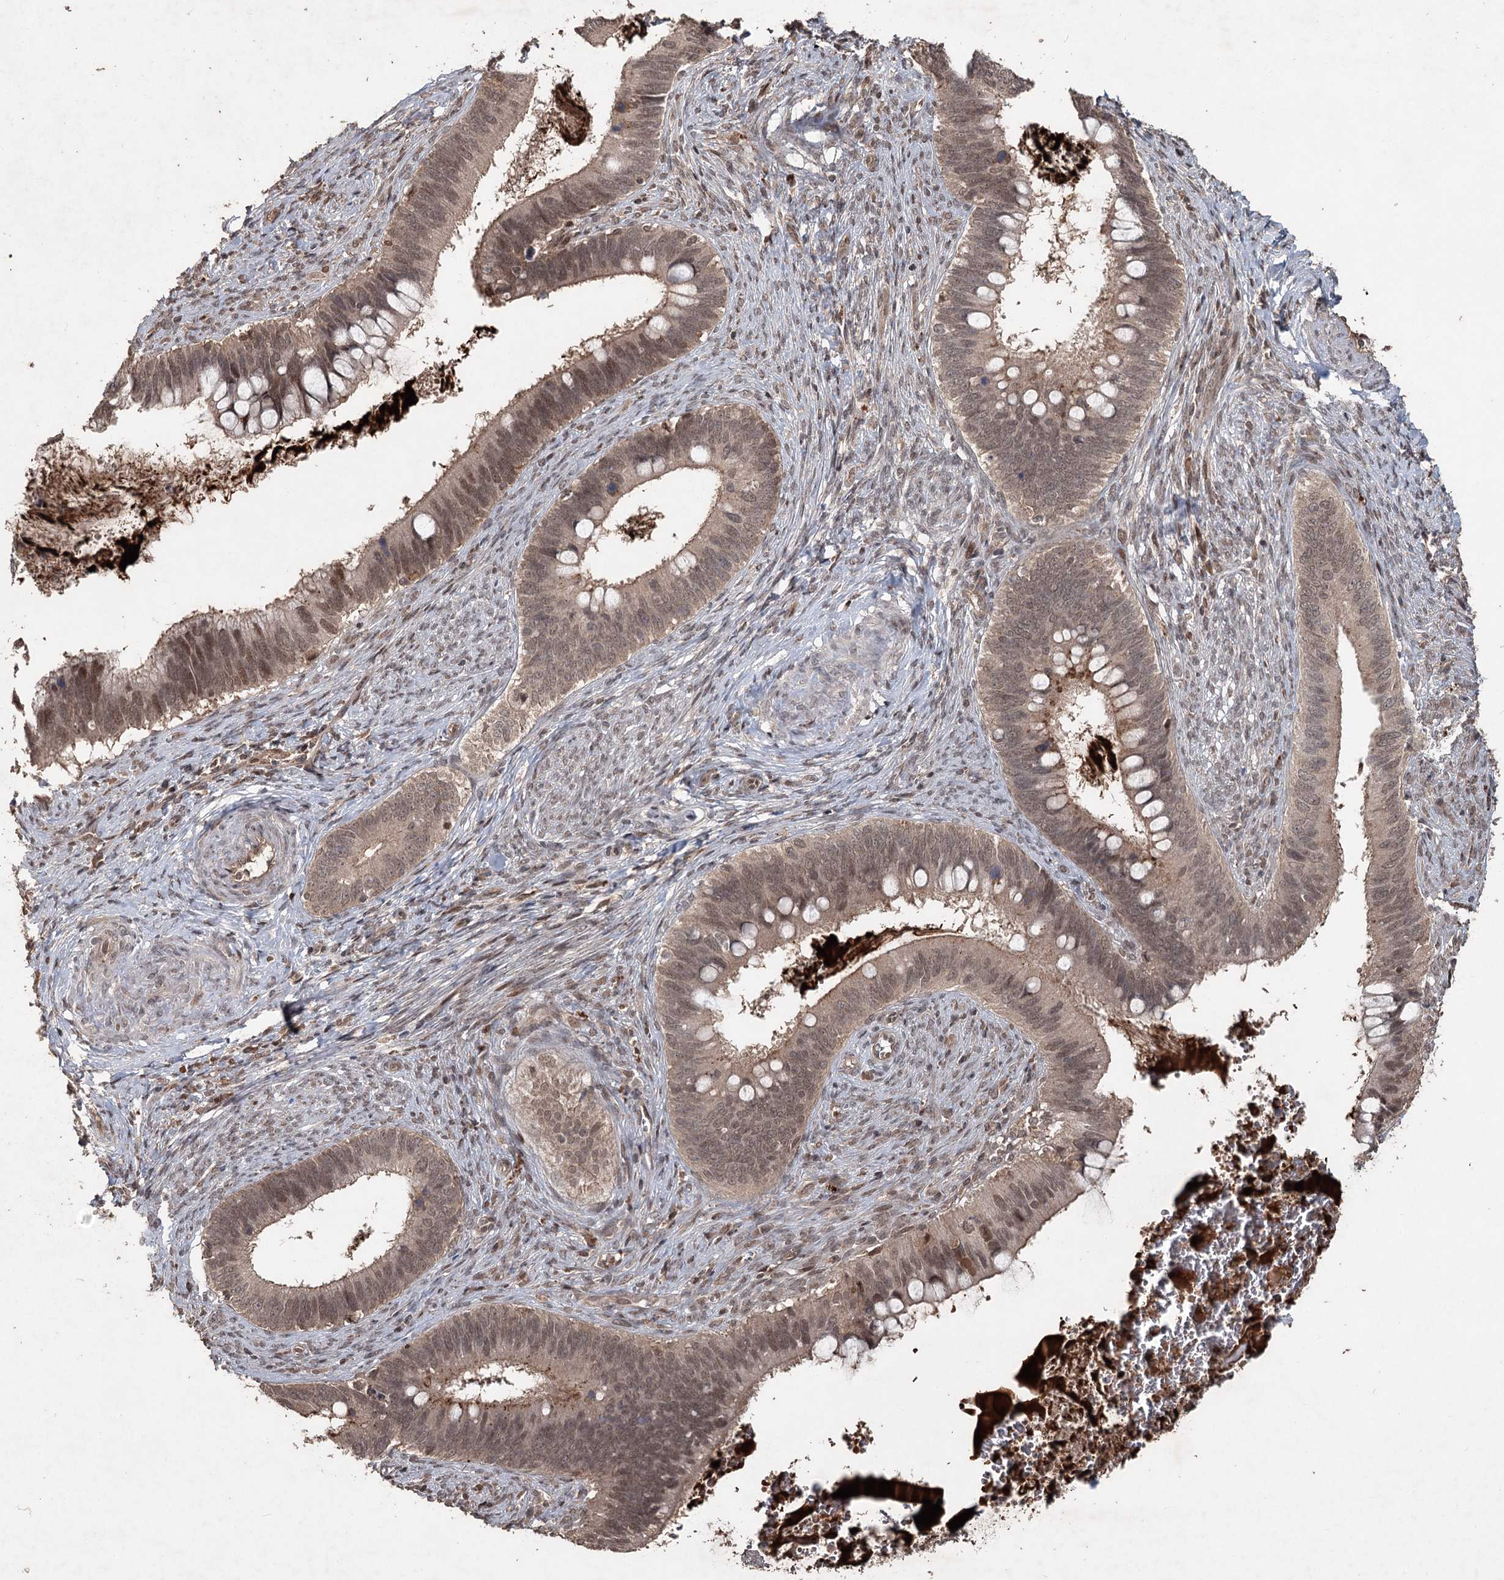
{"staining": {"intensity": "moderate", "quantity": ">75%", "location": "nuclear"}, "tissue": "cervical cancer", "cell_type": "Tumor cells", "image_type": "cancer", "snomed": [{"axis": "morphology", "description": "Adenocarcinoma, NOS"}, {"axis": "topography", "description": "Cervix"}], "caption": "A brown stain labels moderate nuclear staining of a protein in human cervical cancer (adenocarcinoma) tumor cells. Nuclei are stained in blue.", "gene": "FBXO7", "patient": {"sex": "female", "age": 42}}